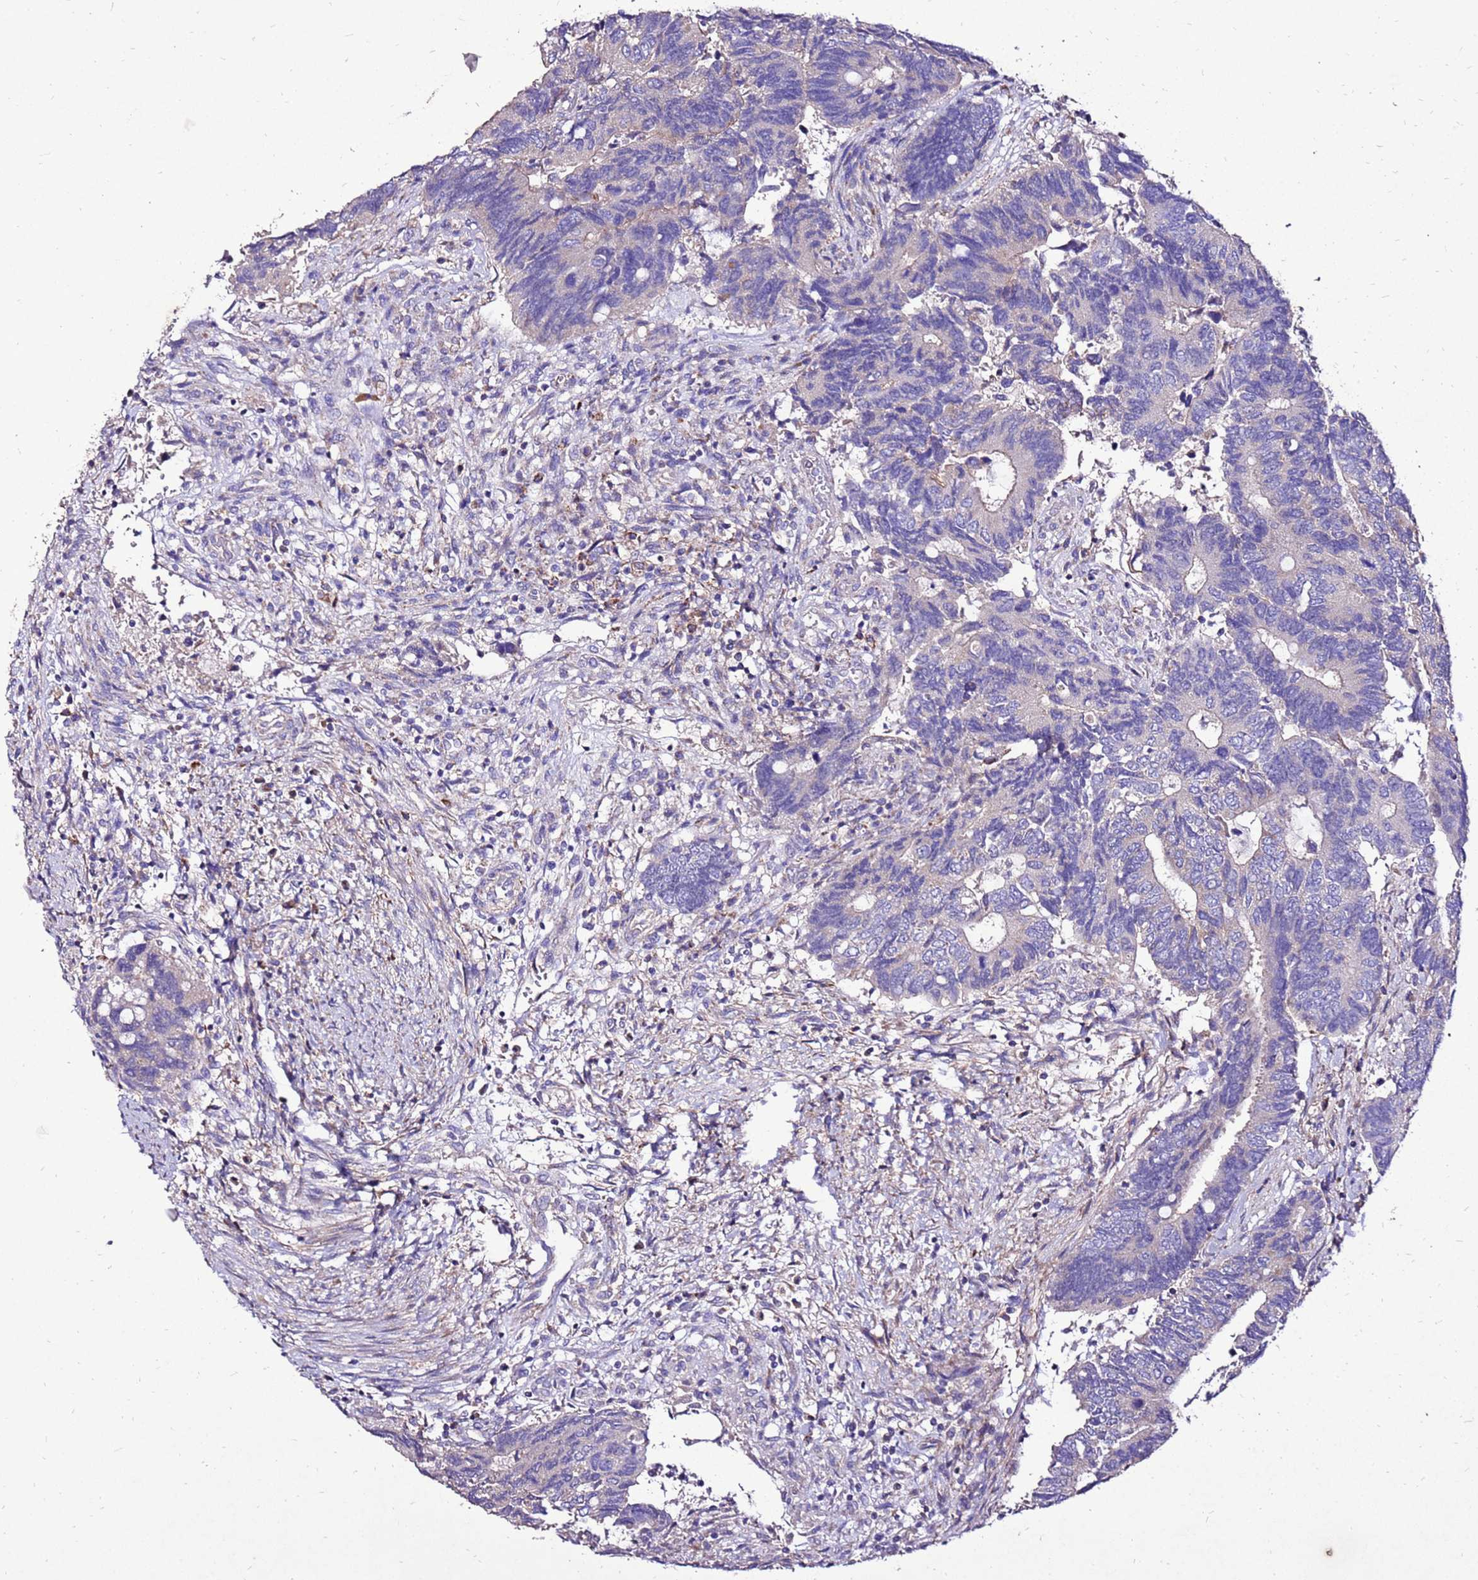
{"staining": {"intensity": "negative", "quantity": "none", "location": "none"}, "tissue": "colorectal cancer", "cell_type": "Tumor cells", "image_type": "cancer", "snomed": [{"axis": "morphology", "description": "Adenocarcinoma, NOS"}, {"axis": "topography", "description": "Colon"}], "caption": "Adenocarcinoma (colorectal) stained for a protein using IHC reveals no staining tumor cells.", "gene": "TMEM106C", "patient": {"sex": "male", "age": 87}}